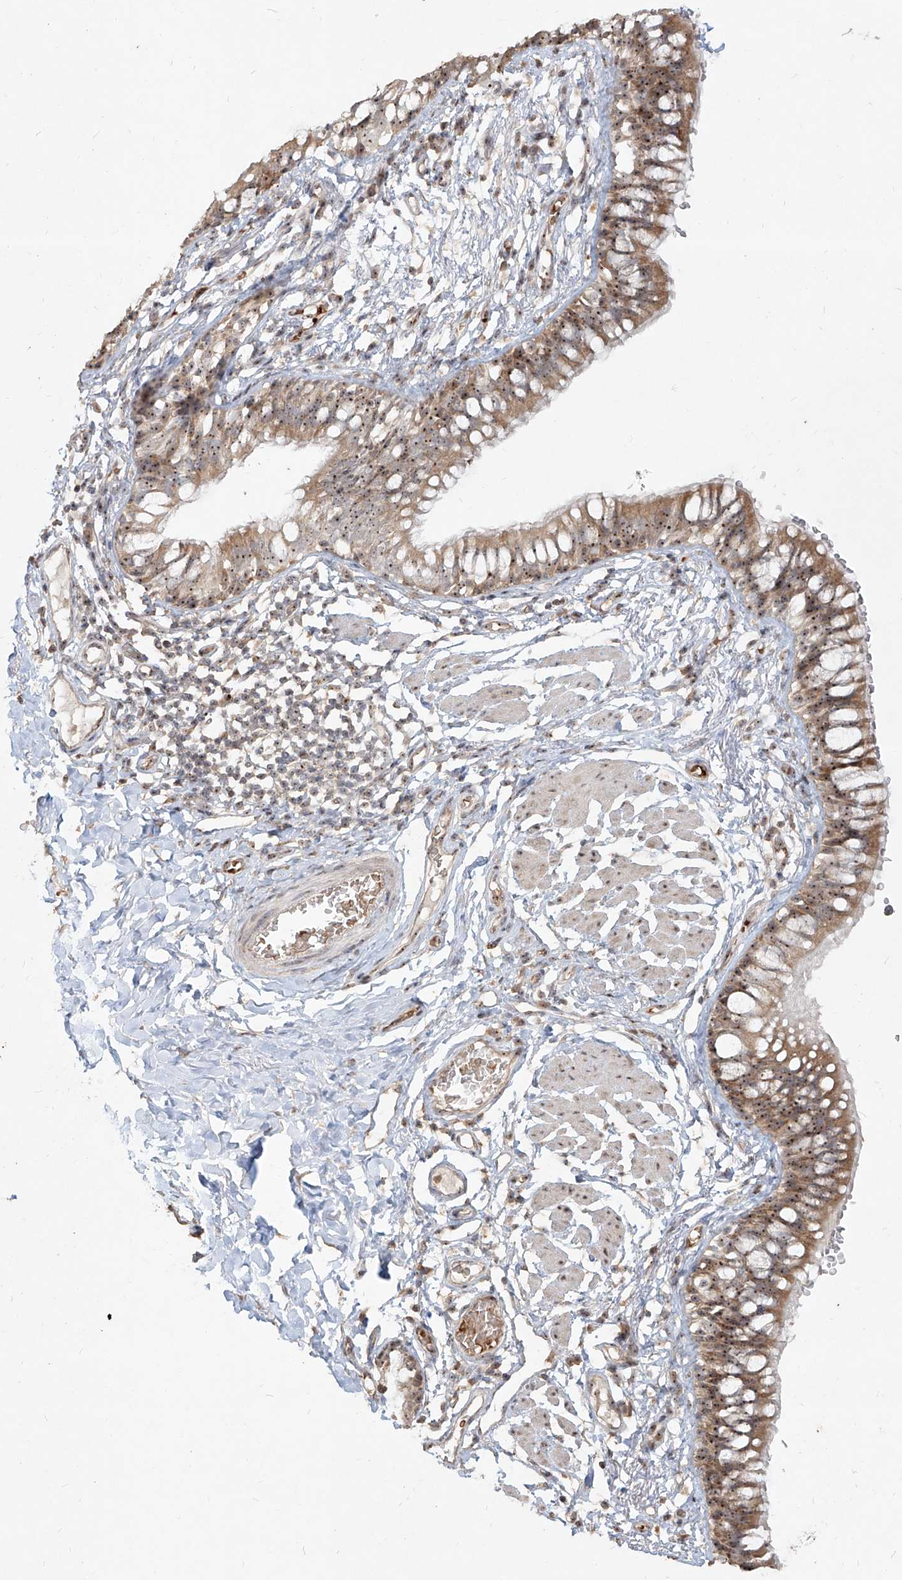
{"staining": {"intensity": "moderate", "quantity": ">75%", "location": "cytoplasmic/membranous,nuclear"}, "tissue": "bronchus", "cell_type": "Respiratory epithelial cells", "image_type": "normal", "snomed": [{"axis": "morphology", "description": "Normal tissue, NOS"}, {"axis": "topography", "description": "Cartilage tissue"}, {"axis": "topography", "description": "Bronchus"}], "caption": "About >75% of respiratory epithelial cells in benign human bronchus exhibit moderate cytoplasmic/membranous,nuclear protein expression as visualized by brown immunohistochemical staining.", "gene": "BYSL", "patient": {"sex": "female", "age": 36}}